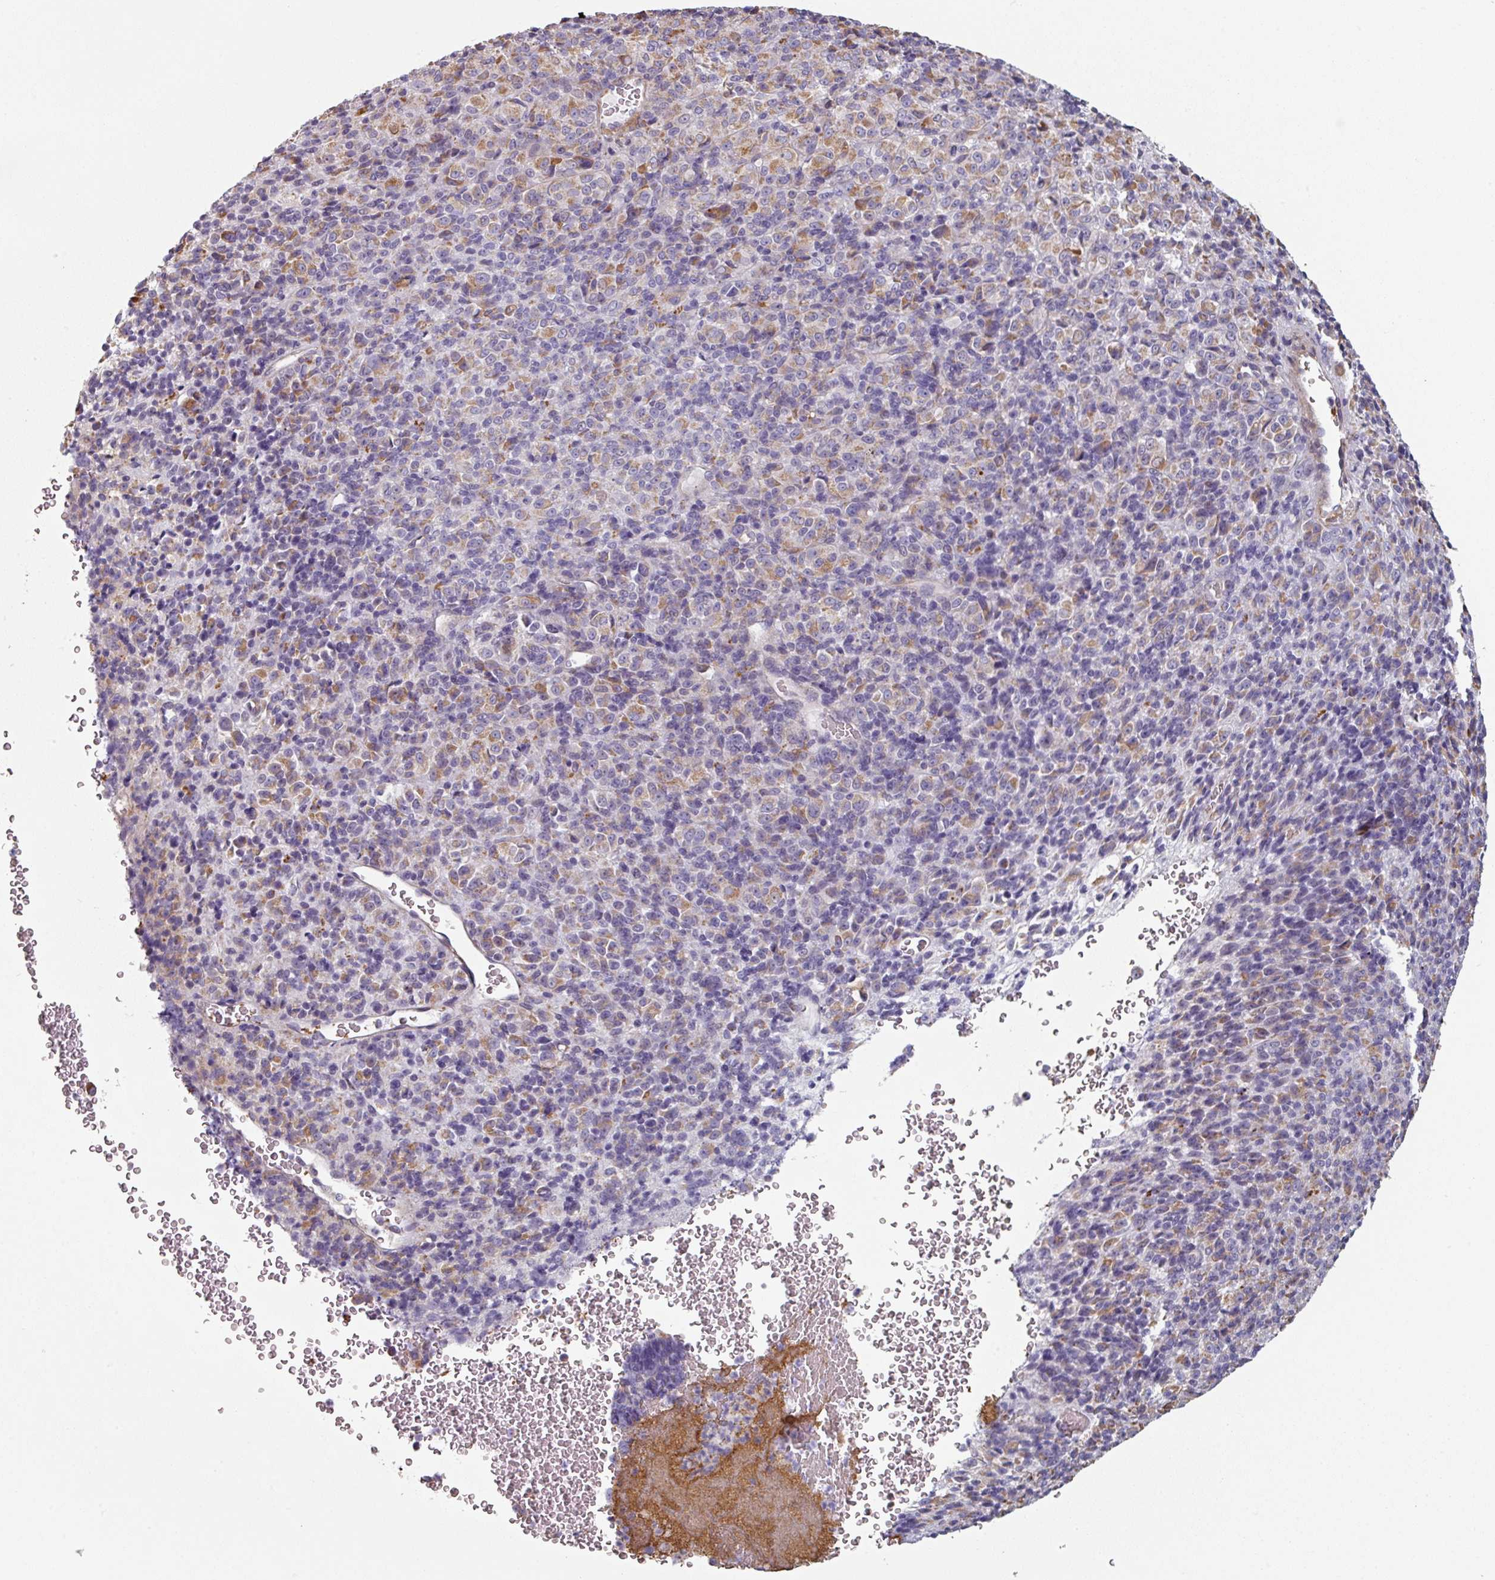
{"staining": {"intensity": "moderate", "quantity": "25%-75%", "location": "cytoplasmic/membranous"}, "tissue": "melanoma", "cell_type": "Tumor cells", "image_type": "cancer", "snomed": [{"axis": "morphology", "description": "Malignant melanoma, Metastatic site"}, {"axis": "topography", "description": "Brain"}], "caption": "Immunohistochemistry (IHC) of human melanoma shows medium levels of moderate cytoplasmic/membranous expression in about 25%-75% of tumor cells.", "gene": "GSTA4", "patient": {"sex": "female", "age": 56}}